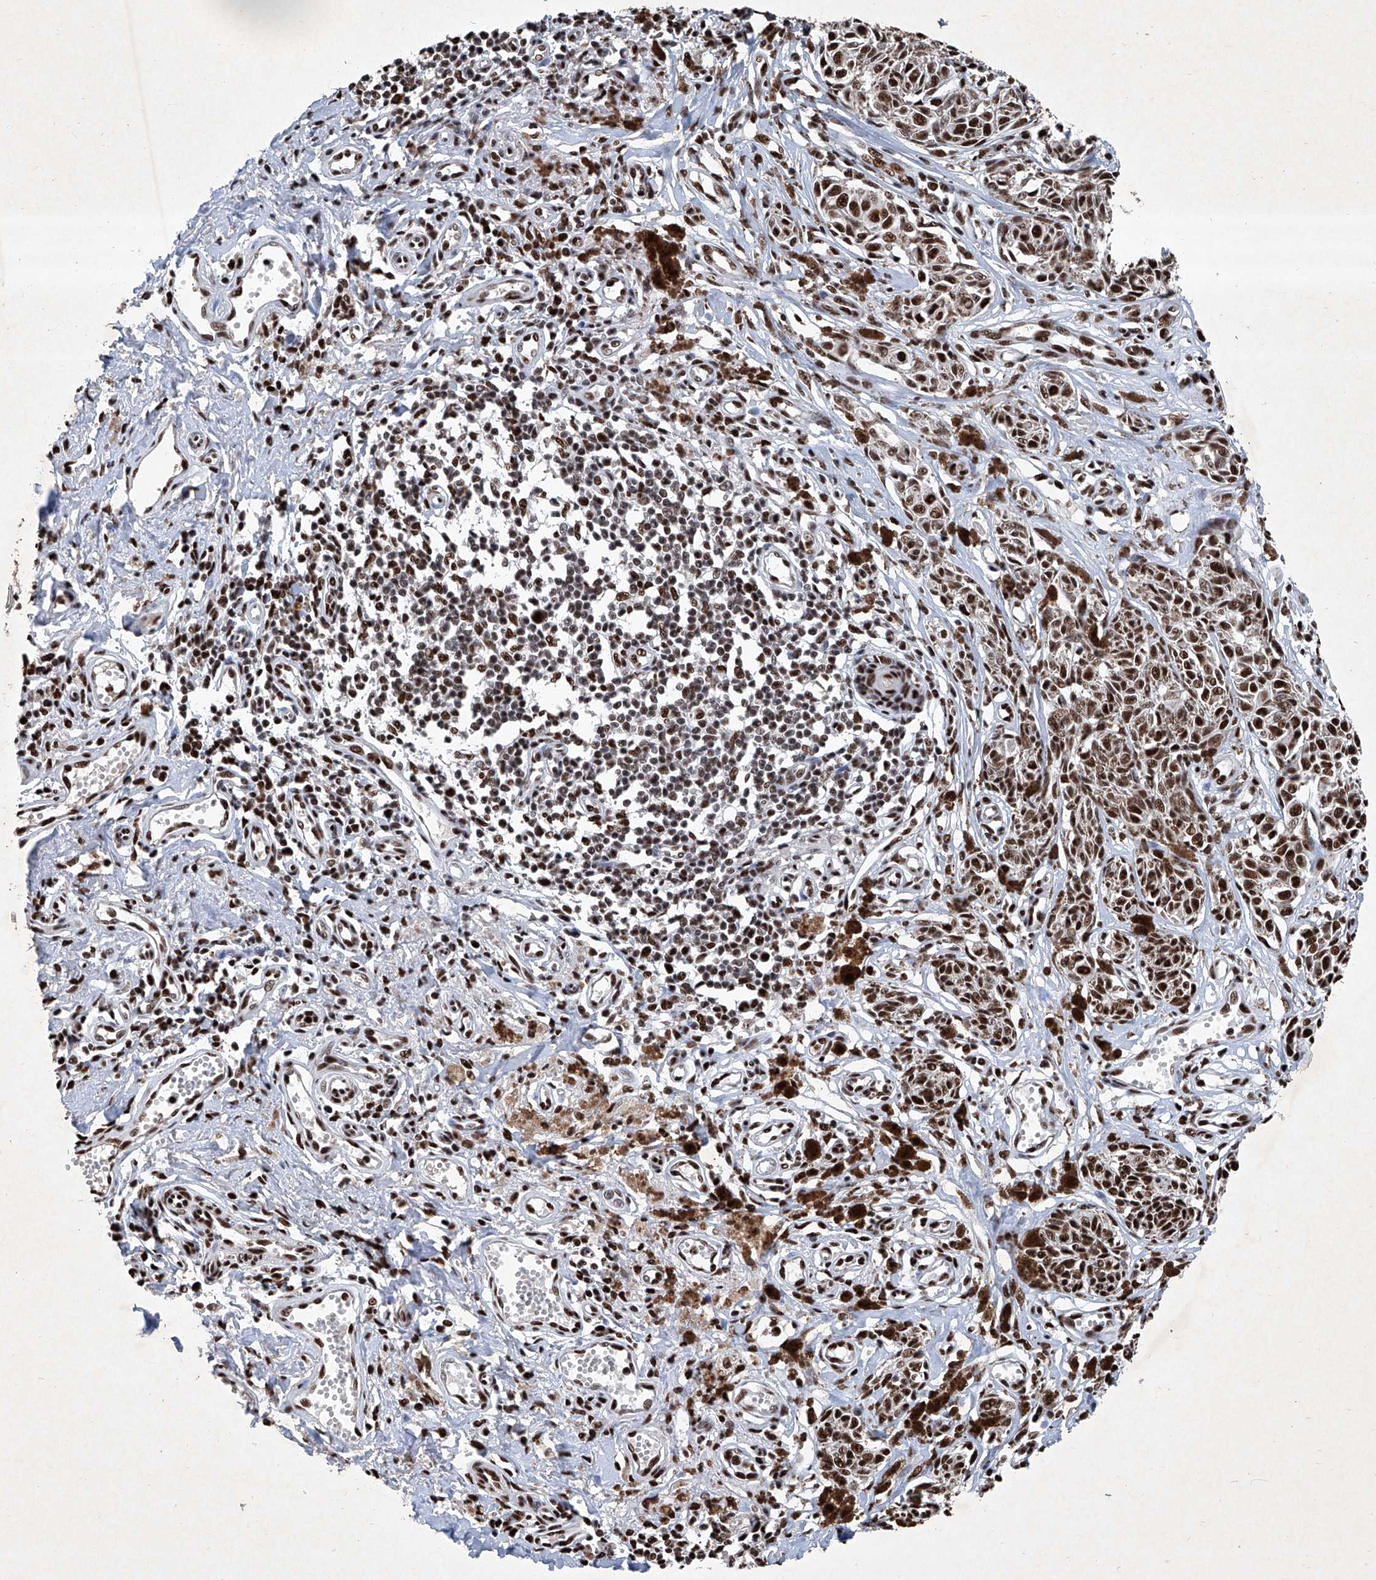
{"staining": {"intensity": "strong", "quantity": ">75%", "location": "nuclear"}, "tissue": "melanoma", "cell_type": "Tumor cells", "image_type": "cancer", "snomed": [{"axis": "morphology", "description": "Malignant melanoma, NOS"}, {"axis": "topography", "description": "Skin"}], "caption": "Immunohistochemistry micrograph of human melanoma stained for a protein (brown), which exhibits high levels of strong nuclear positivity in approximately >75% of tumor cells.", "gene": "DDX39B", "patient": {"sex": "male", "age": 53}}